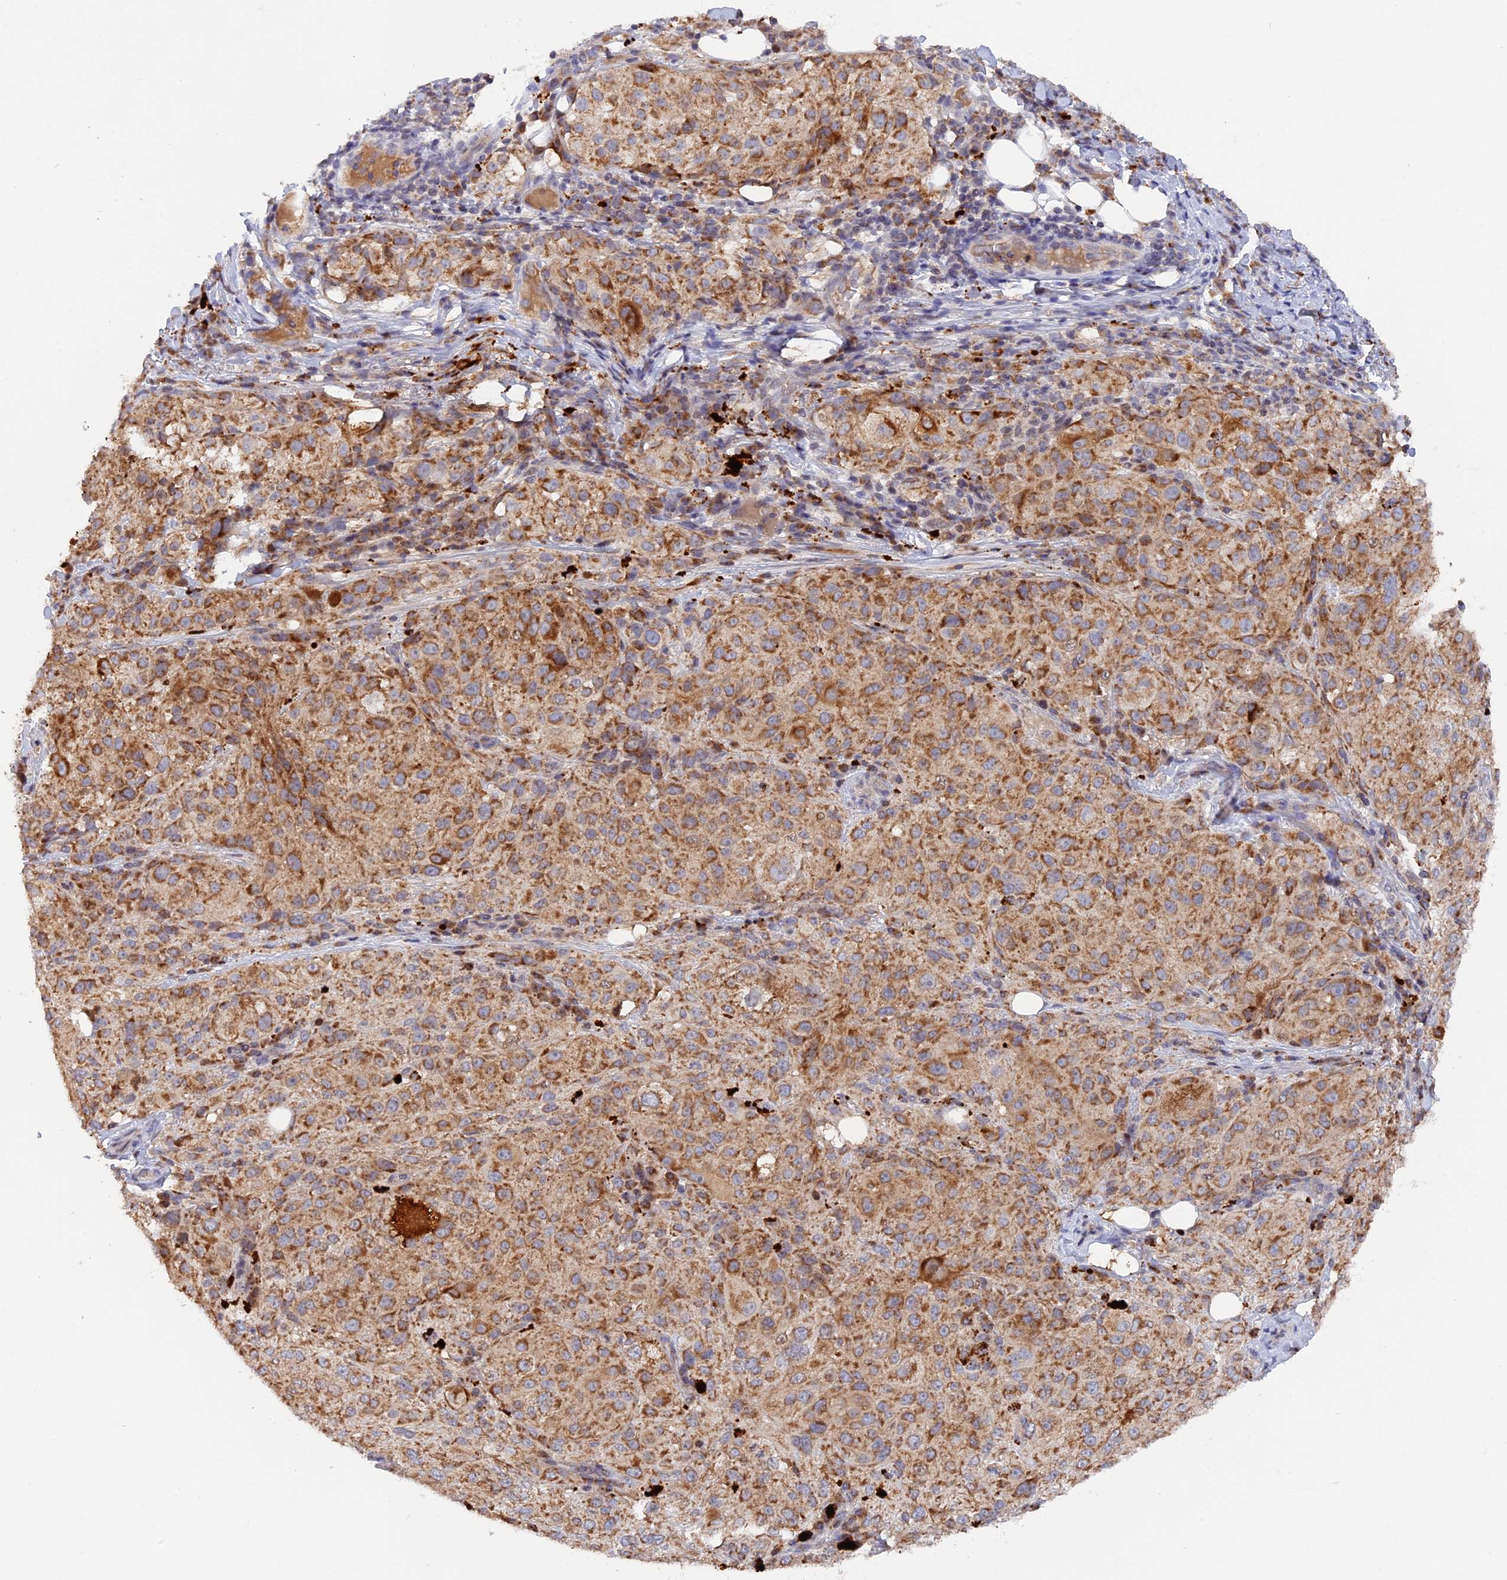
{"staining": {"intensity": "moderate", "quantity": ">75%", "location": "cytoplasmic/membranous"}, "tissue": "melanoma", "cell_type": "Tumor cells", "image_type": "cancer", "snomed": [{"axis": "morphology", "description": "Necrosis, NOS"}, {"axis": "morphology", "description": "Malignant melanoma, NOS"}, {"axis": "topography", "description": "Skin"}], "caption": "Tumor cells demonstrate moderate cytoplasmic/membranous positivity in about >75% of cells in malignant melanoma. (Brightfield microscopy of DAB IHC at high magnification).", "gene": "MPV17L", "patient": {"sex": "female", "age": 87}}